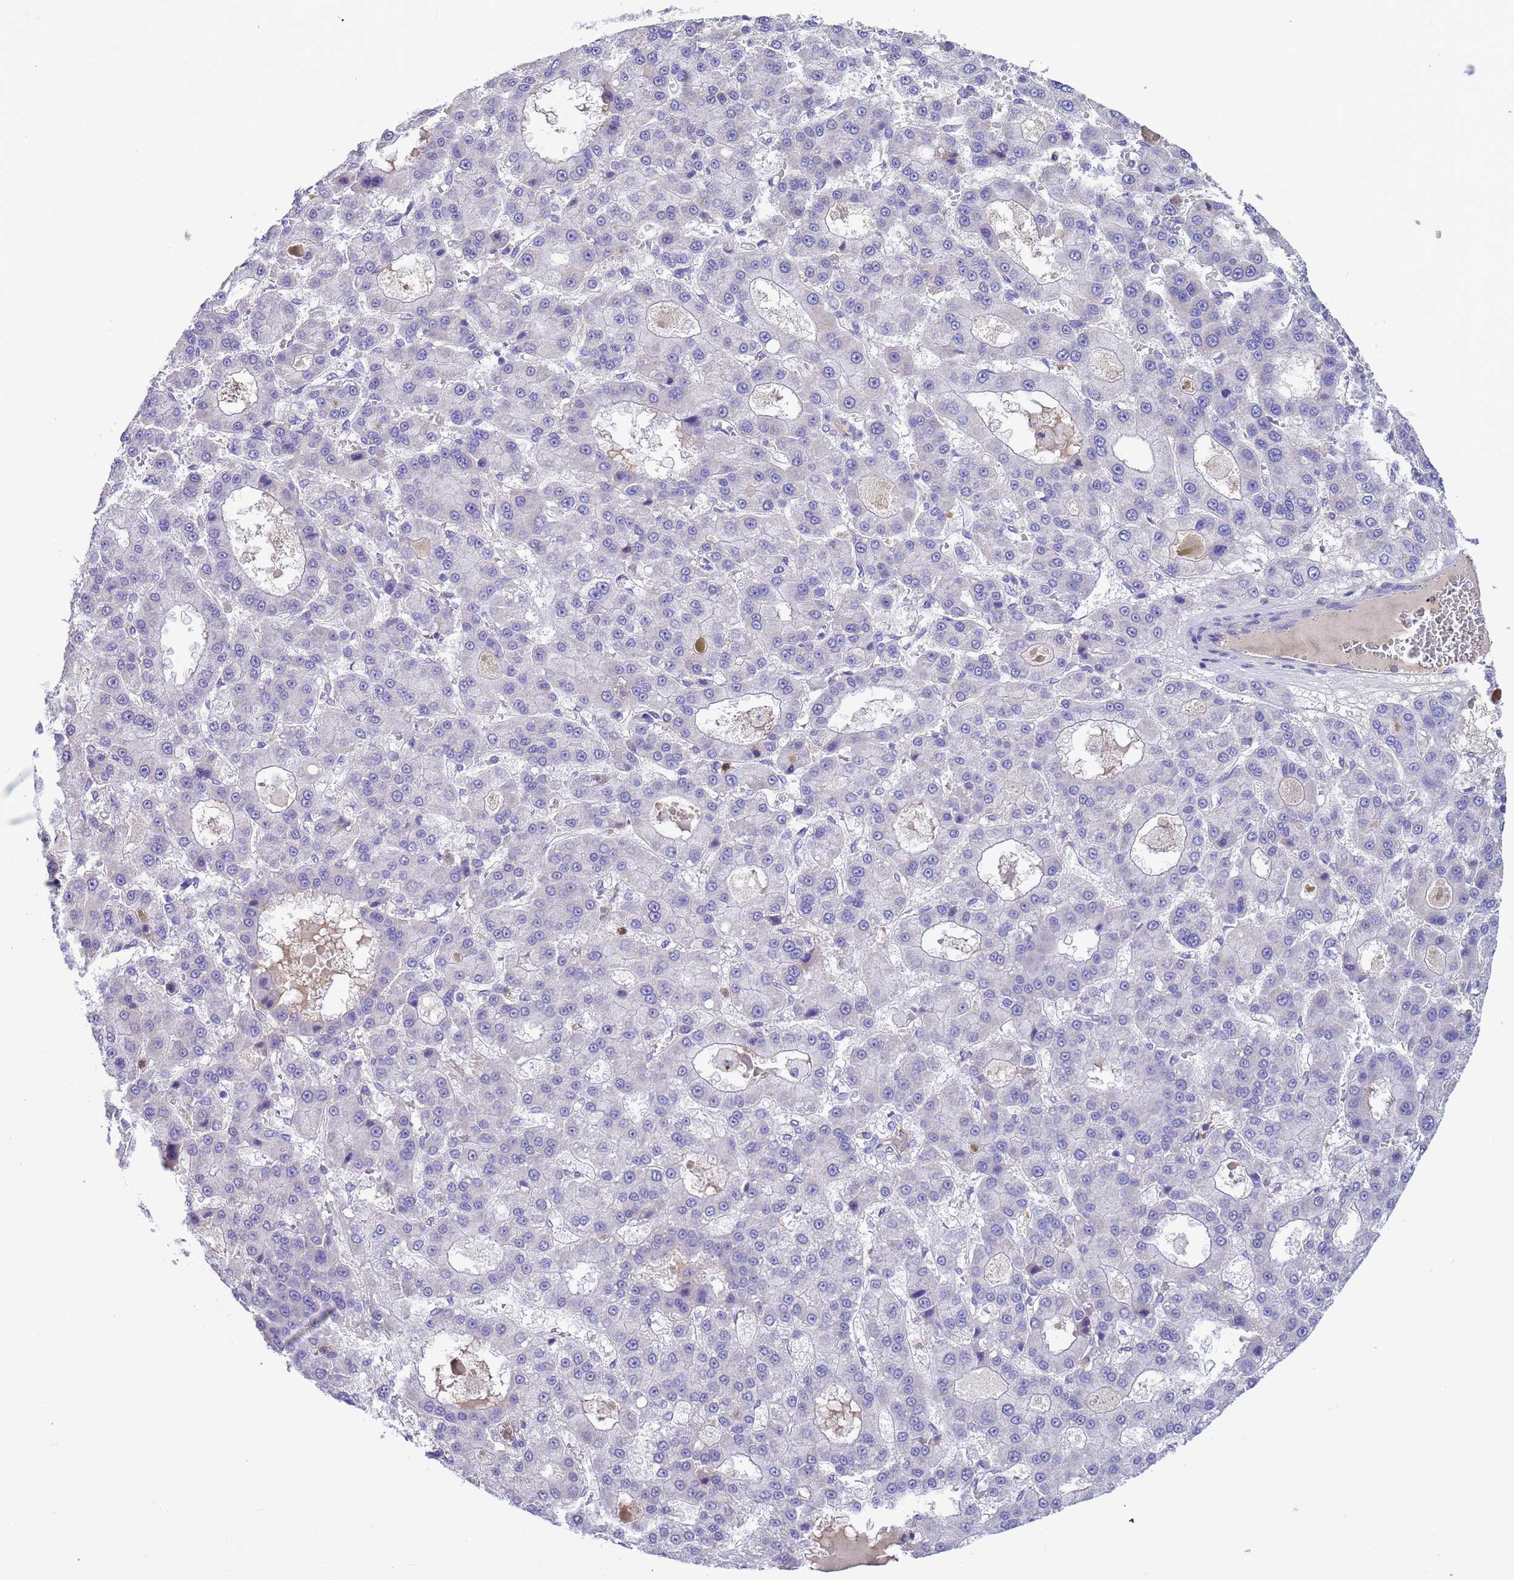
{"staining": {"intensity": "negative", "quantity": "none", "location": "none"}, "tissue": "liver cancer", "cell_type": "Tumor cells", "image_type": "cancer", "snomed": [{"axis": "morphology", "description": "Carcinoma, Hepatocellular, NOS"}, {"axis": "topography", "description": "Liver"}], "caption": "Immunohistochemical staining of human liver cancer reveals no significant positivity in tumor cells.", "gene": "AMPD3", "patient": {"sex": "male", "age": 70}}